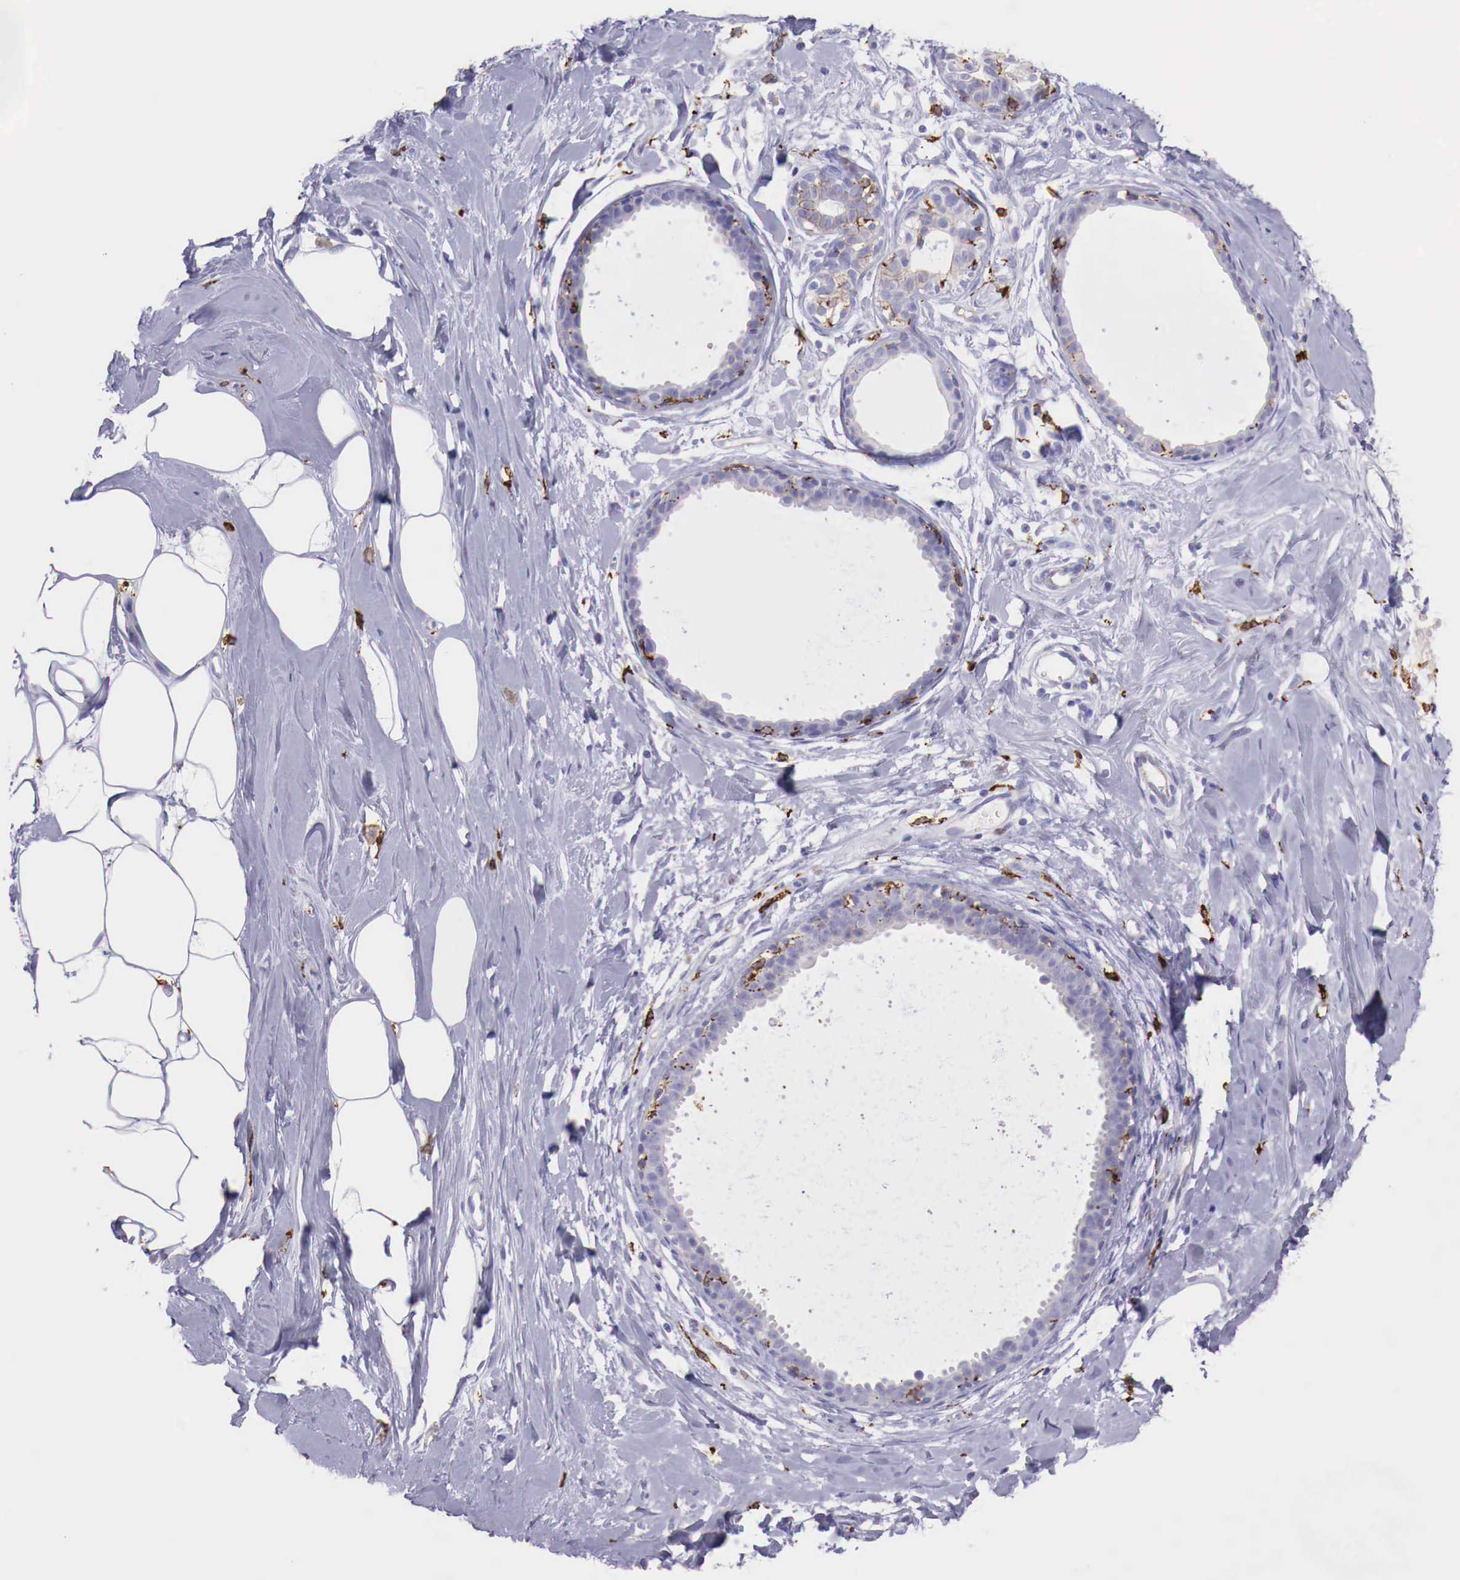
{"staining": {"intensity": "negative", "quantity": "none", "location": "none"}, "tissue": "breast", "cell_type": "Adipocytes", "image_type": "normal", "snomed": [{"axis": "morphology", "description": "Normal tissue, NOS"}, {"axis": "topography", "description": "Breast"}], "caption": "Breast was stained to show a protein in brown. There is no significant expression in adipocytes. The staining was performed using DAB (3,3'-diaminobenzidine) to visualize the protein expression in brown, while the nuclei were stained in blue with hematoxylin (Magnification: 20x).", "gene": "MSR1", "patient": {"sex": "female", "age": 44}}